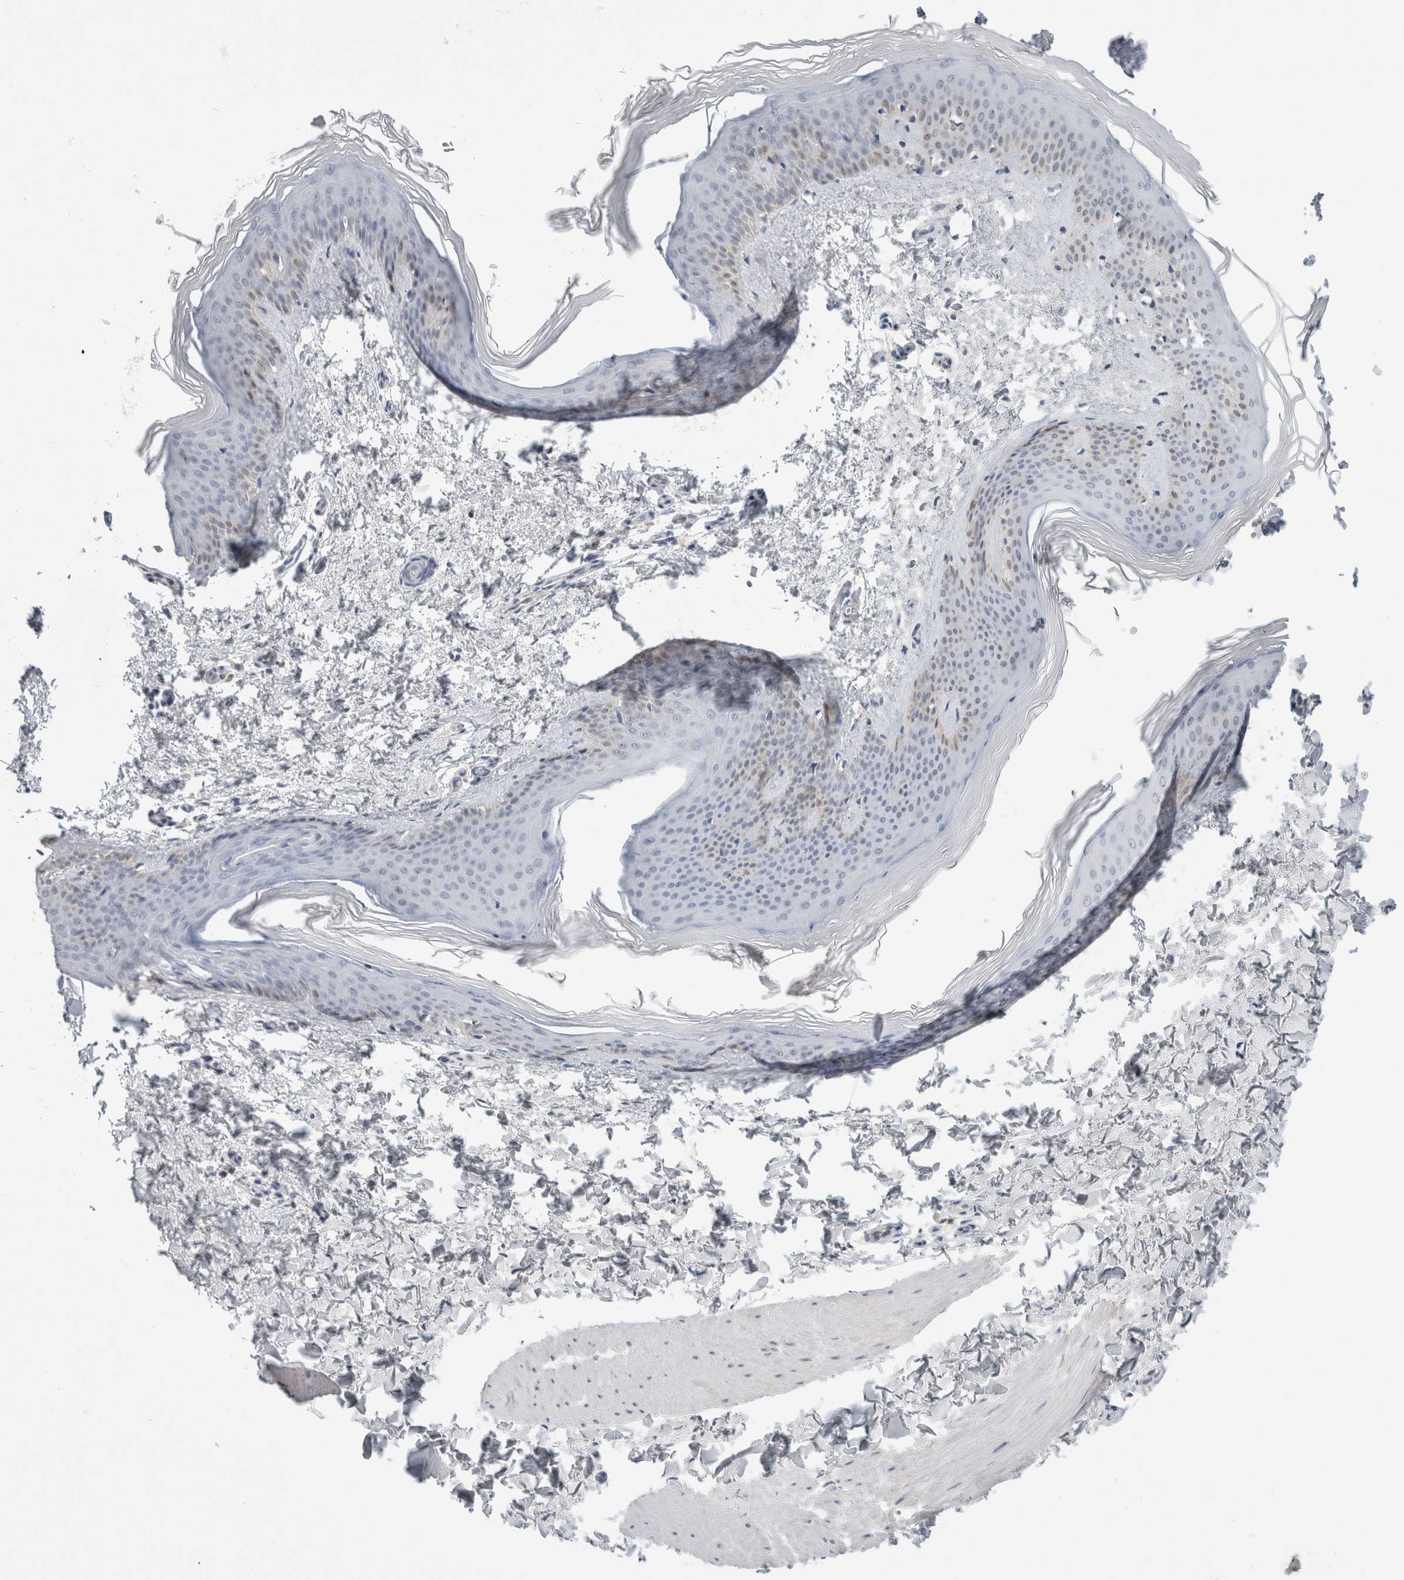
{"staining": {"intensity": "negative", "quantity": "none", "location": "none"}, "tissue": "skin", "cell_type": "Fibroblasts", "image_type": "normal", "snomed": [{"axis": "morphology", "description": "Normal tissue, NOS"}, {"axis": "topography", "description": "Skin"}], "caption": "Image shows no significant protein expression in fibroblasts of normal skin. (IHC, brightfield microscopy, high magnification).", "gene": "CASP6", "patient": {"sex": "female", "age": 27}}